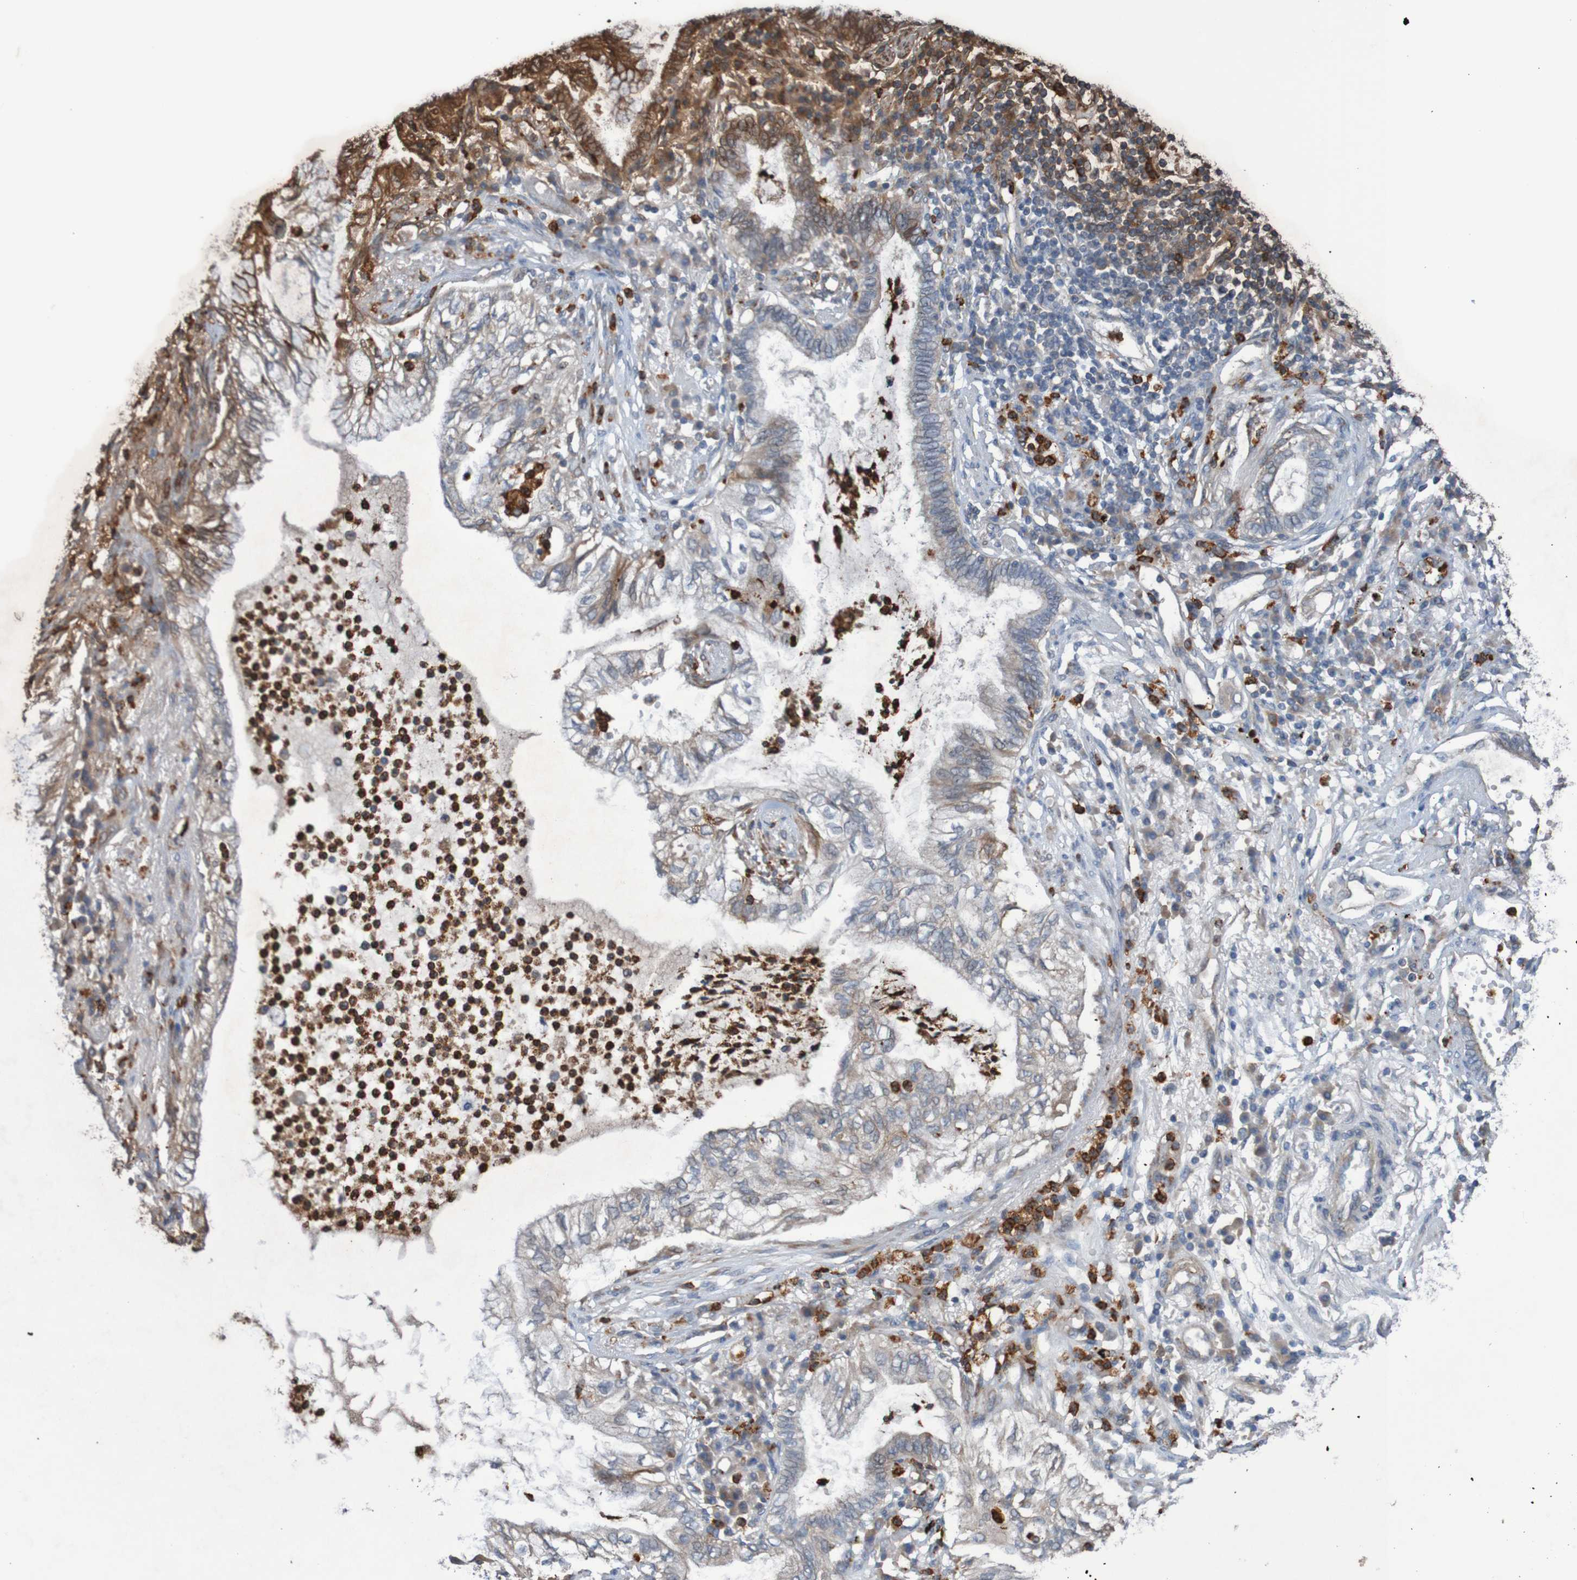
{"staining": {"intensity": "moderate", "quantity": "<25%", "location": "cytoplasmic/membranous"}, "tissue": "lung cancer", "cell_type": "Tumor cells", "image_type": "cancer", "snomed": [{"axis": "morphology", "description": "Normal tissue, NOS"}, {"axis": "morphology", "description": "Adenocarcinoma, NOS"}, {"axis": "topography", "description": "Bronchus"}, {"axis": "topography", "description": "Lung"}], "caption": "Brown immunohistochemical staining in adenocarcinoma (lung) reveals moderate cytoplasmic/membranous expression in about <25% of tumor cells.", "gene": "ST8SIA6", "patient": {"sex": "female", "age": 70}}